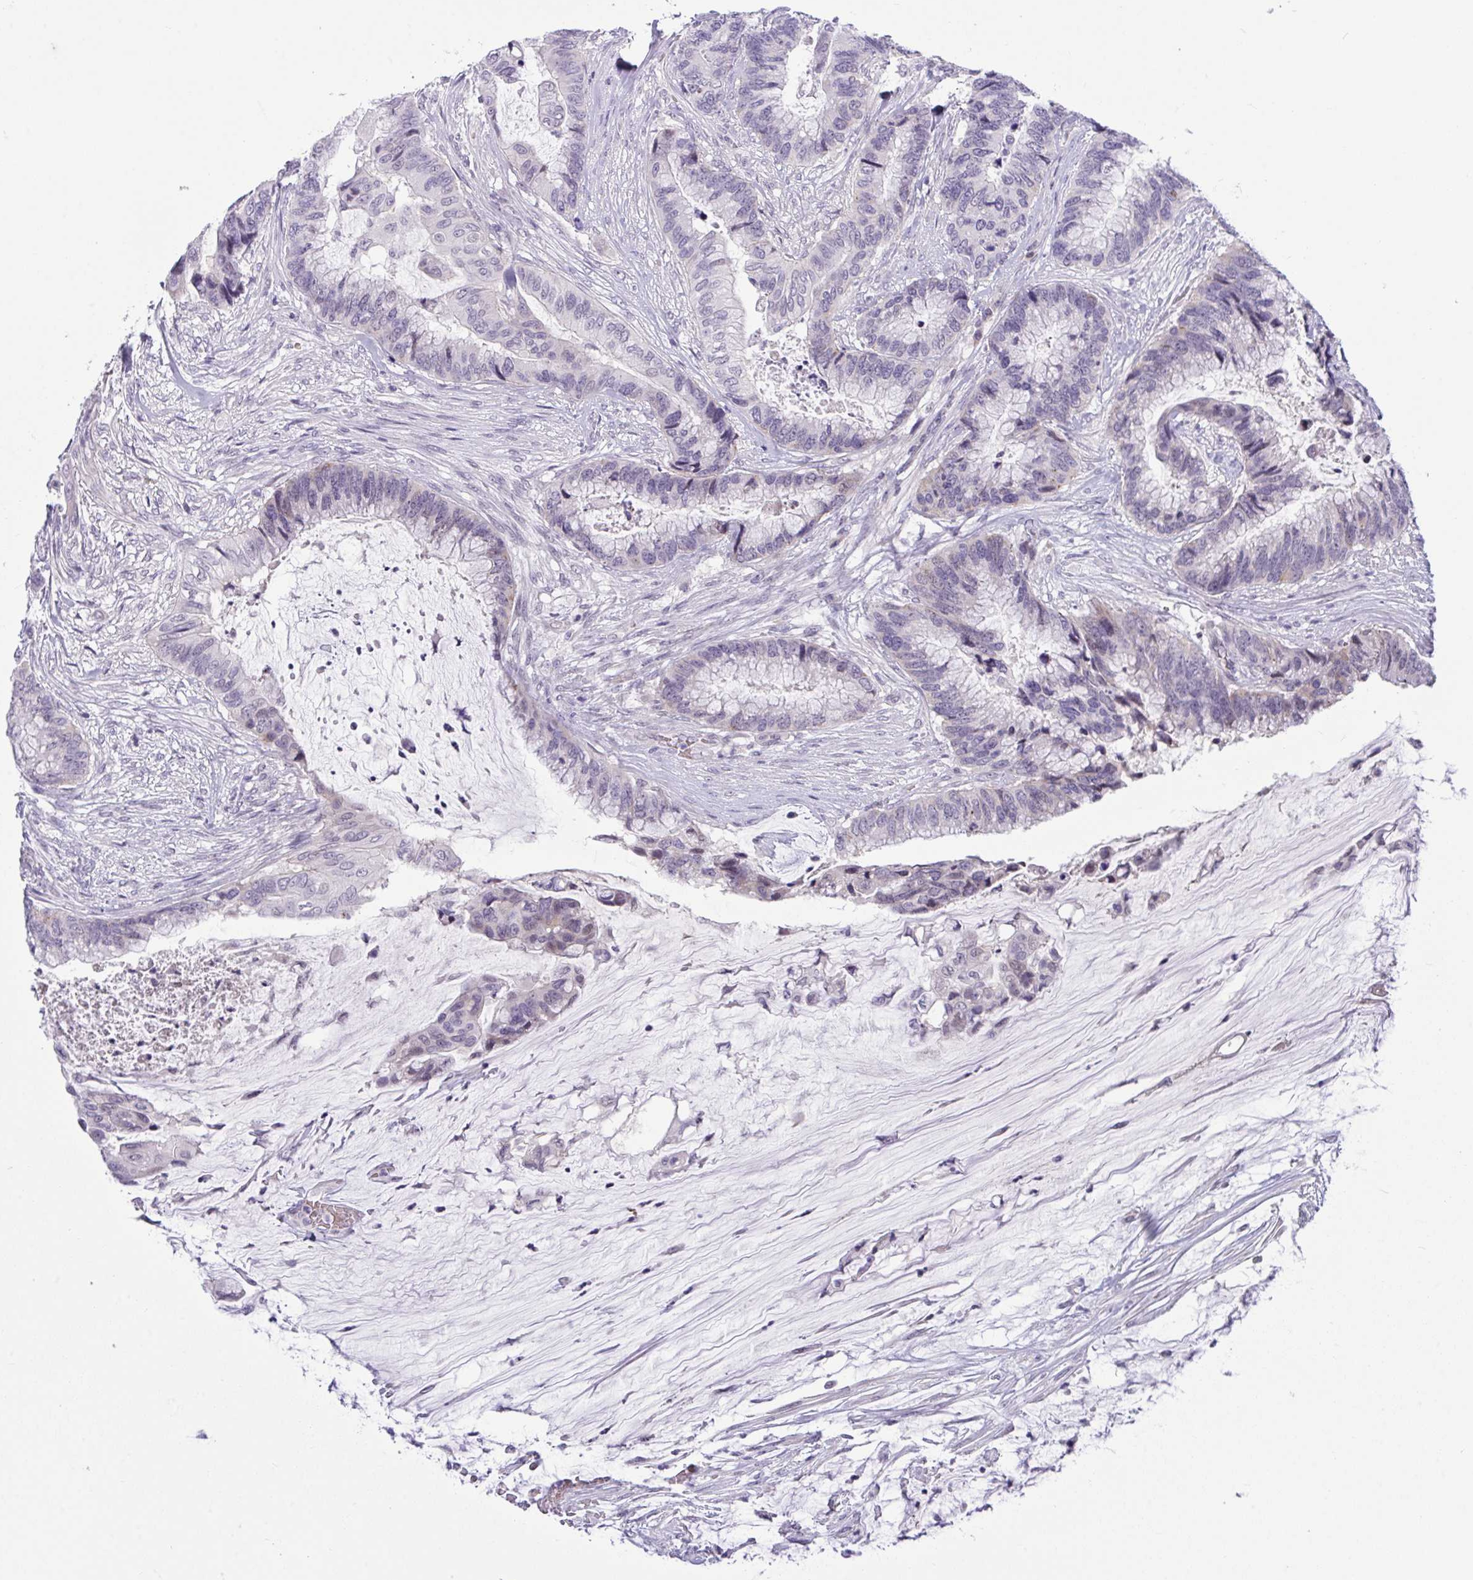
{"staining": {"intensity": "weak", "quantity": "<25%", "location": "cytoplasmic/membranous"}, "tissue": "colorectal cancer", "cell_type": "Tumor cells", "image_type": "cancer", "snomed": [{"axis": "morphology", "description": "Adenocarcinoma, NOS"}, {"axis": "topography", "description": "Rectum"}], "caption": "A micrograph of adenocarcinoma (colorectal) stained for a protein exhibits no brown staining in tumor cells.", "gene": "CNGB3", "patient": {"sex": "female", "age": 59}}